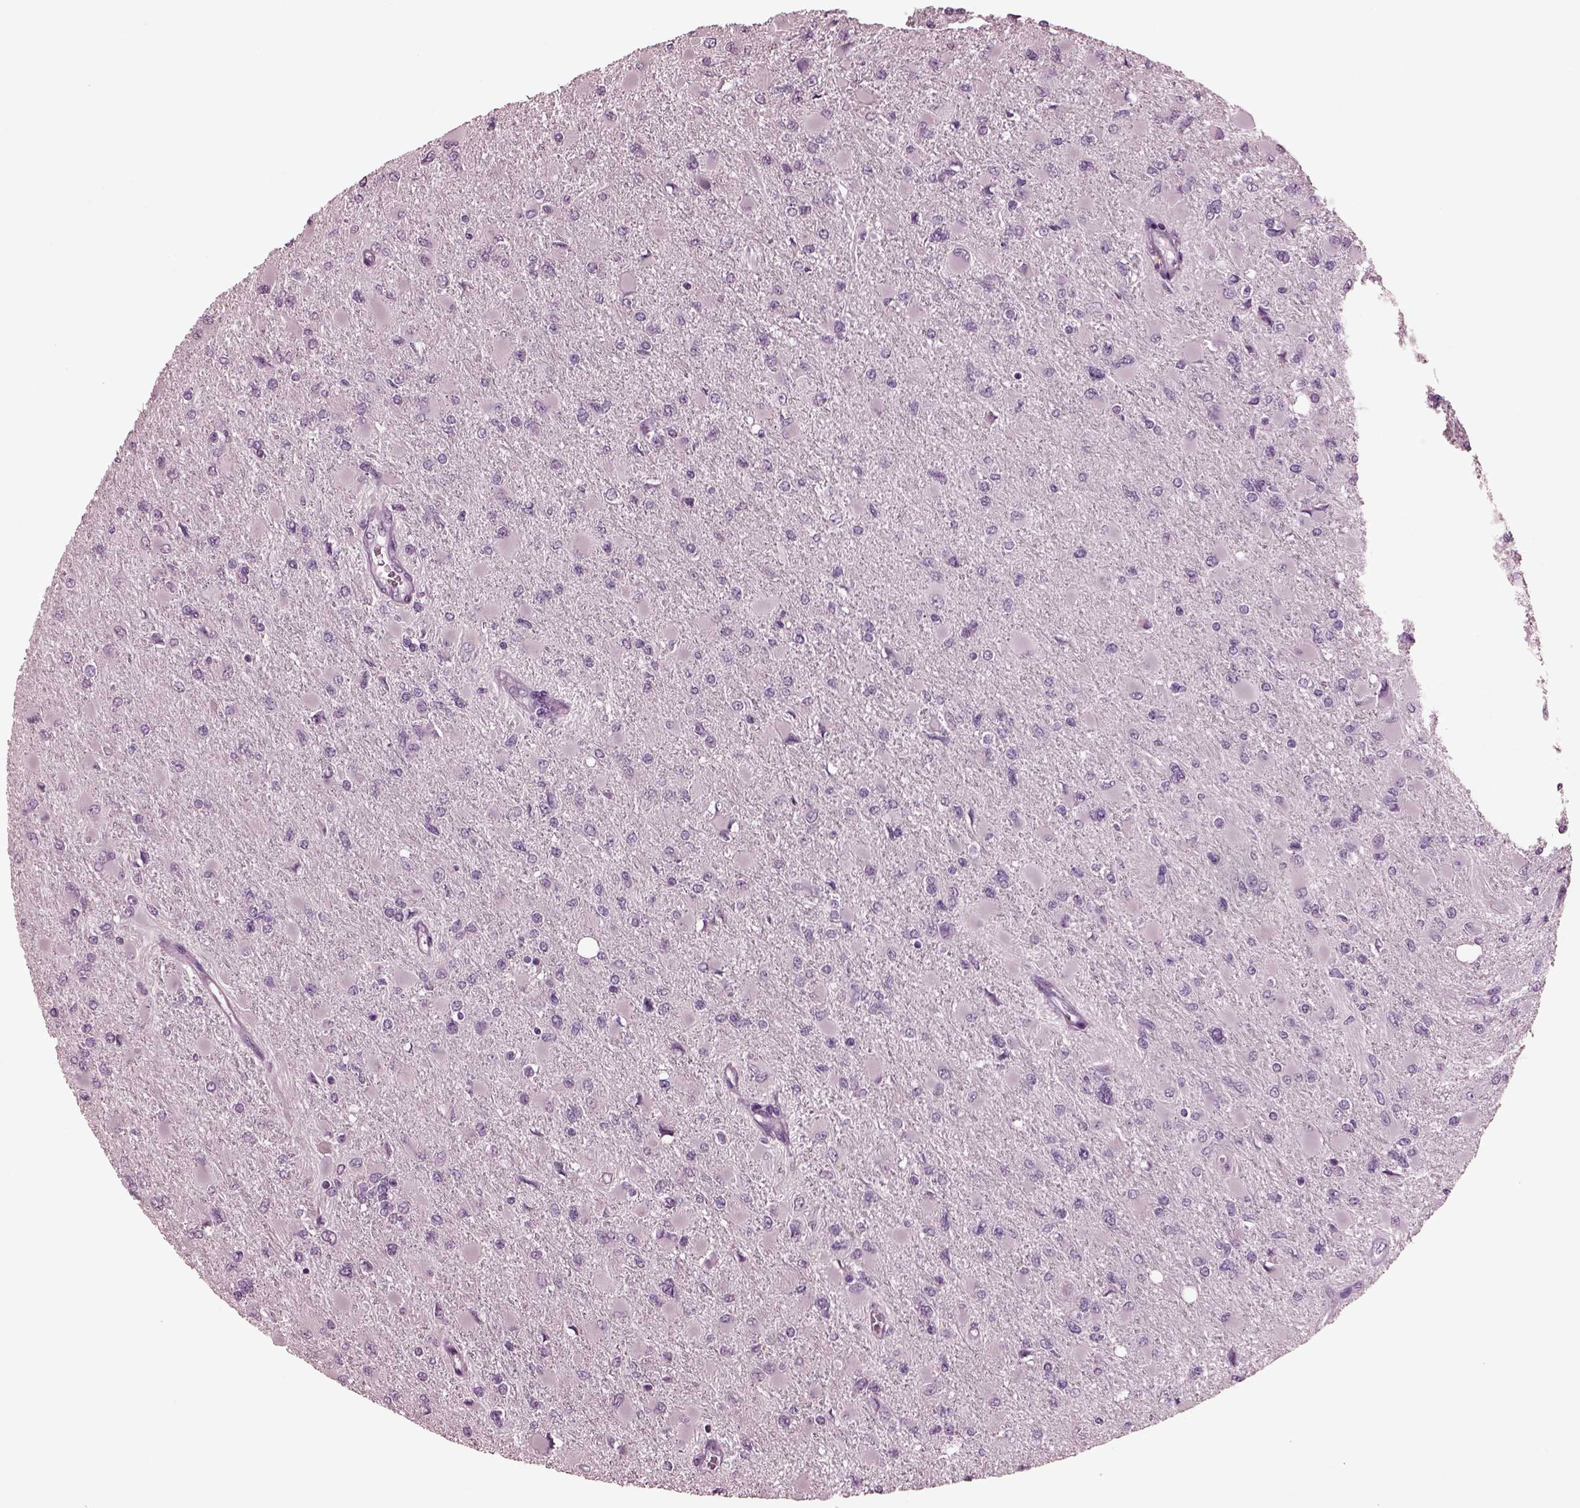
{"staining": {"intensity": "negative", "quantity": "none", "location": "none"}, "tissue": "glioma", "cell_type": "Tumor cells", "image_type": "cancer", "snomed": [{"axis": "morphology", "description": "Glioma, malignant, High grade"}, {"axis": "topography", "description": "Cerebral cortex"}], "caption": "Immunohistochemical staining of human glioma exhibits no significant staining in tumor cells.", "gene": "MIB2", "patient": {"sex": "female", "age": 36}}